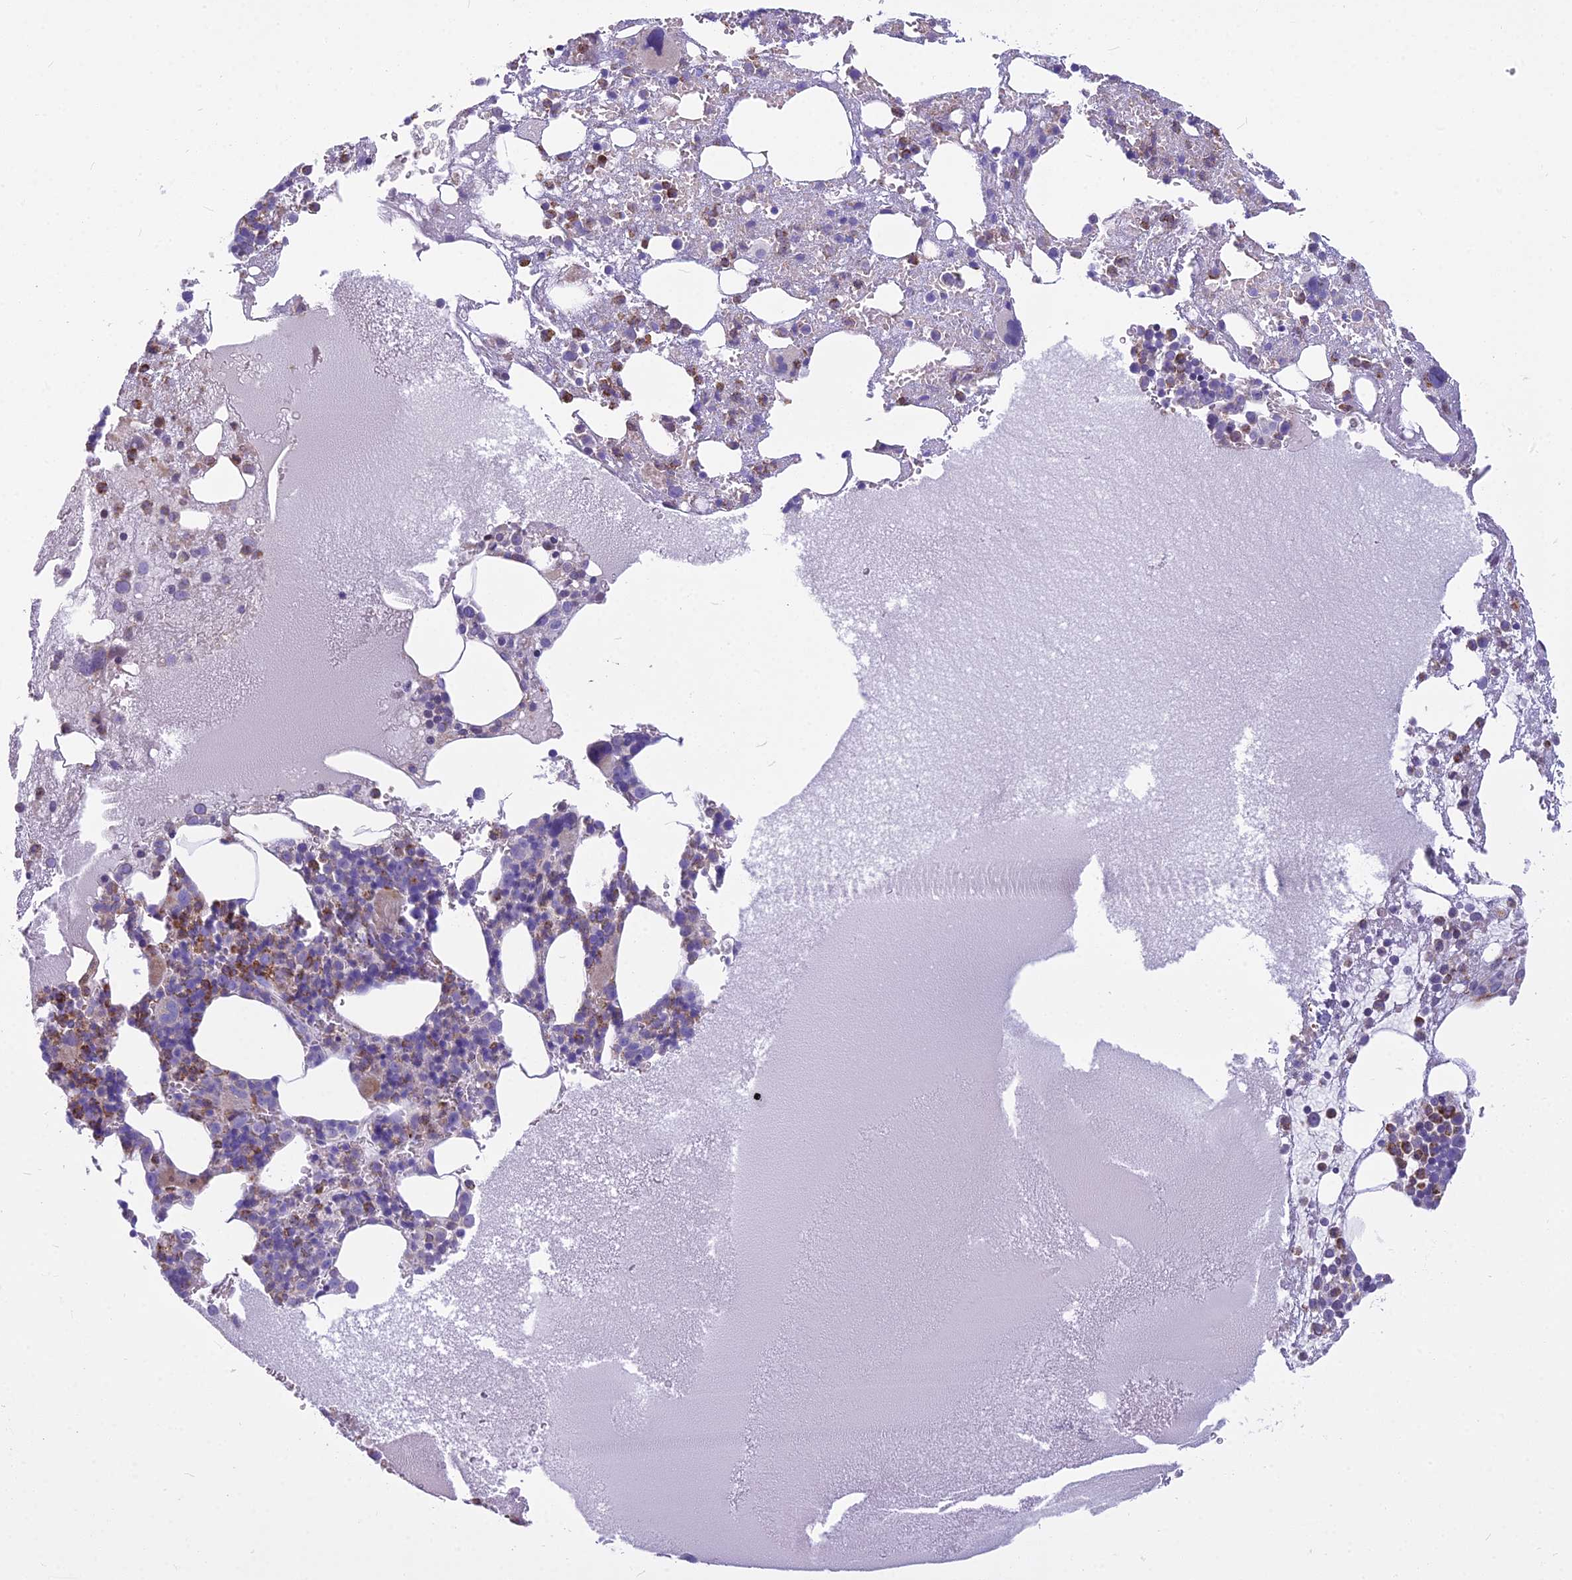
{"staining": {"intensity": "moderate", "quantity": "<25%", "location": "cytoplasmic/membranous"}, "tissue": "bone marrow", "cell_type": "Hematopoietic cells", "image_type": "normal", "snomed": [{"axis": "morphology", "description": "Normal tissue, NOS"}, {"axis": "topography", "description": "Bone marrow"}], "caption": "Bone marrow stained with immunohistochemistry (IHC) reveals moderate cytoplasmic/membranous expression in approximately <25% of hematopoietic cells.", "gene": "PCDHB14", "patient": {"sex": "male", "age": 61}}